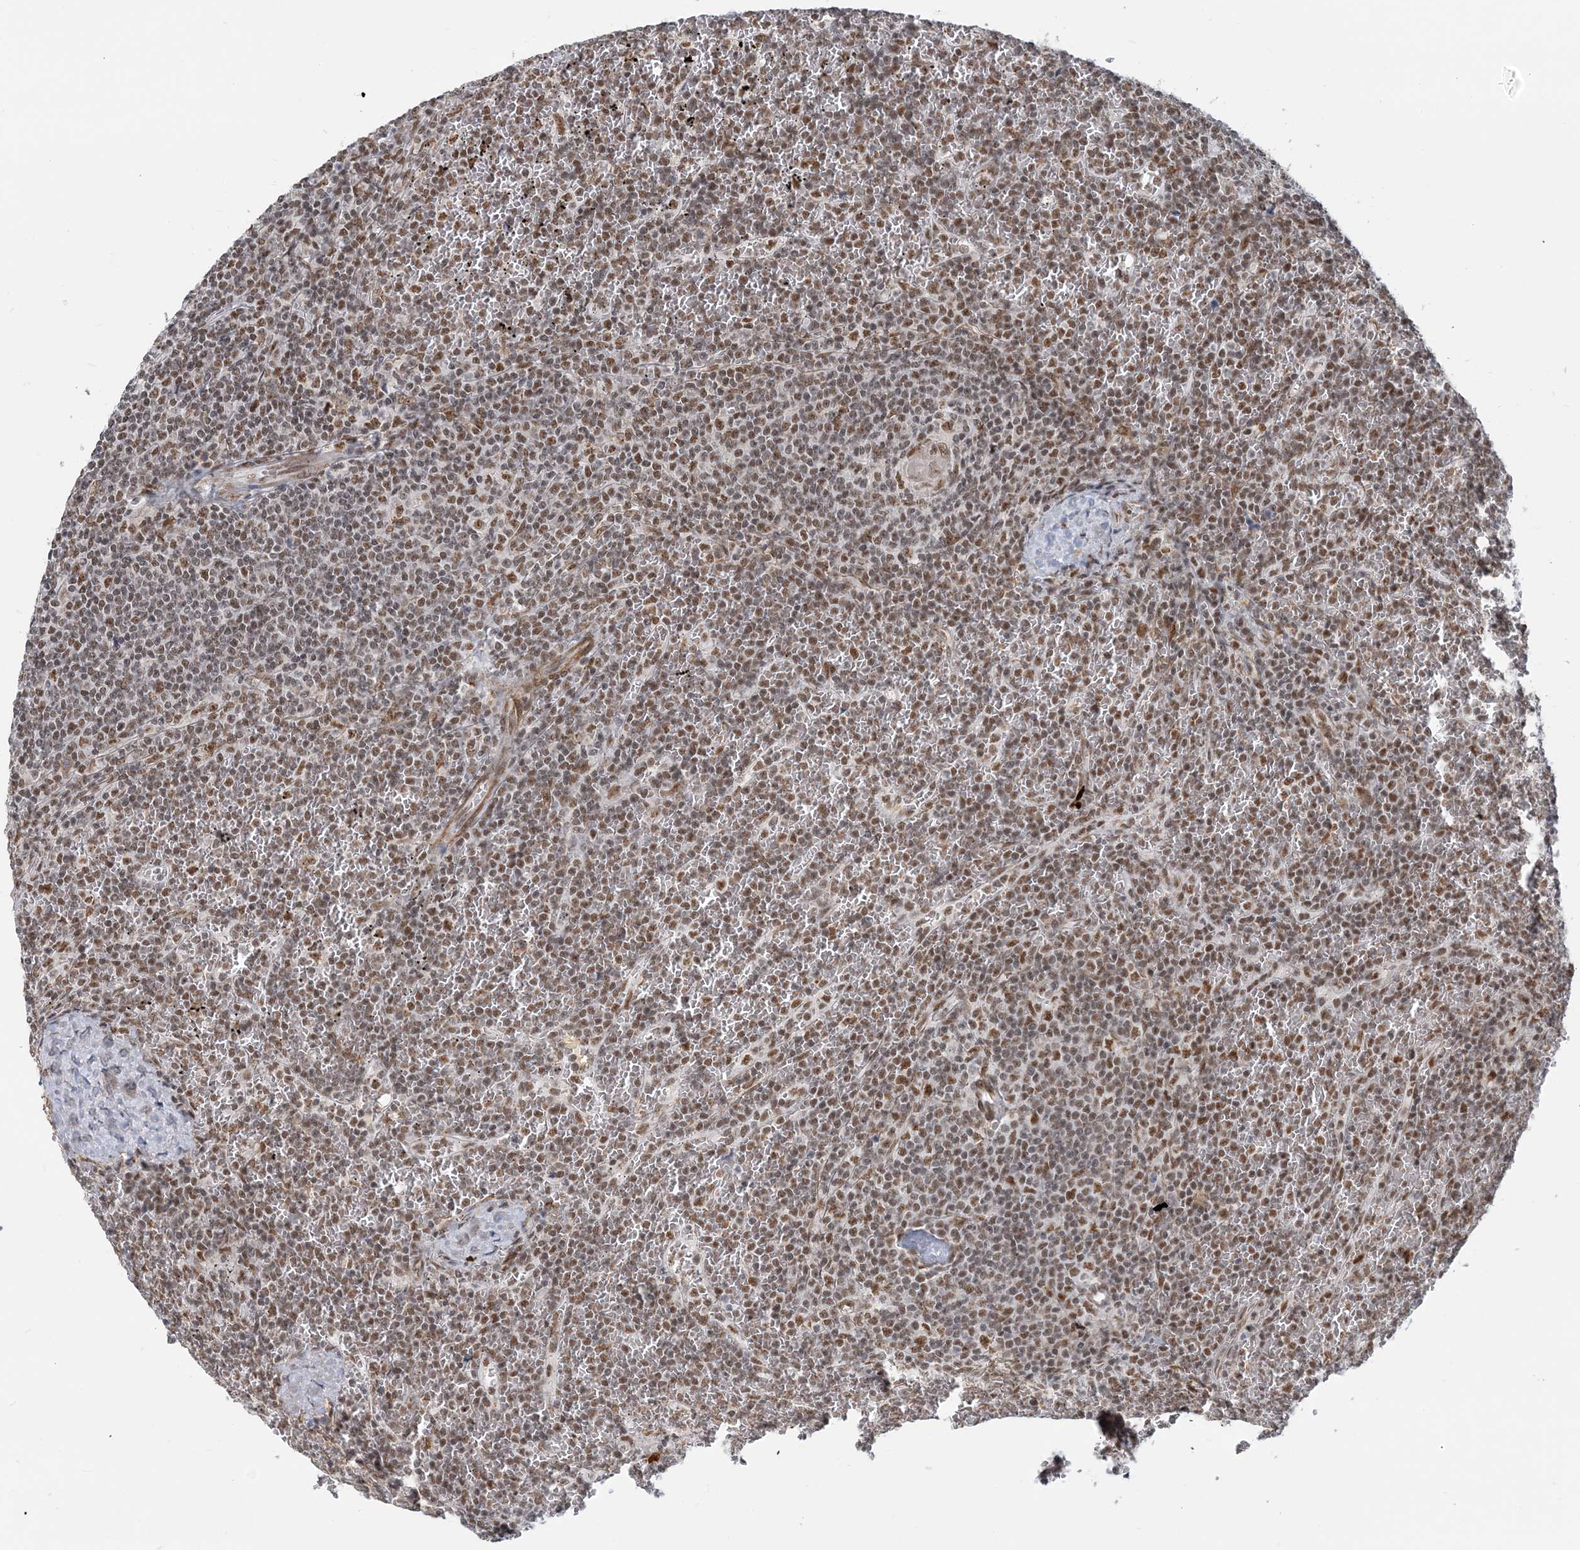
{"staining": {"intensity": "moderate", "quantity": "25%-75%", "location": "nuclear"}, "tissue": "lymphoma", "cell_type": "Tumor cells", "image_type": "cancer", "snomed": [{"axis": "morphology", "description": "Malignant lymphoma, non-Hodgkin's type, Low grade"}, {"axis": "topography", "description": "Spleen"}], "caption": "A micrograph of low-grade malignant lymphoma, non-Hodgkin's type stained for a protein shows moderate nuclear brown staining in tumor cells.", "gene": "PLRG1", "patient": {"sex": "female", "age": 19}}